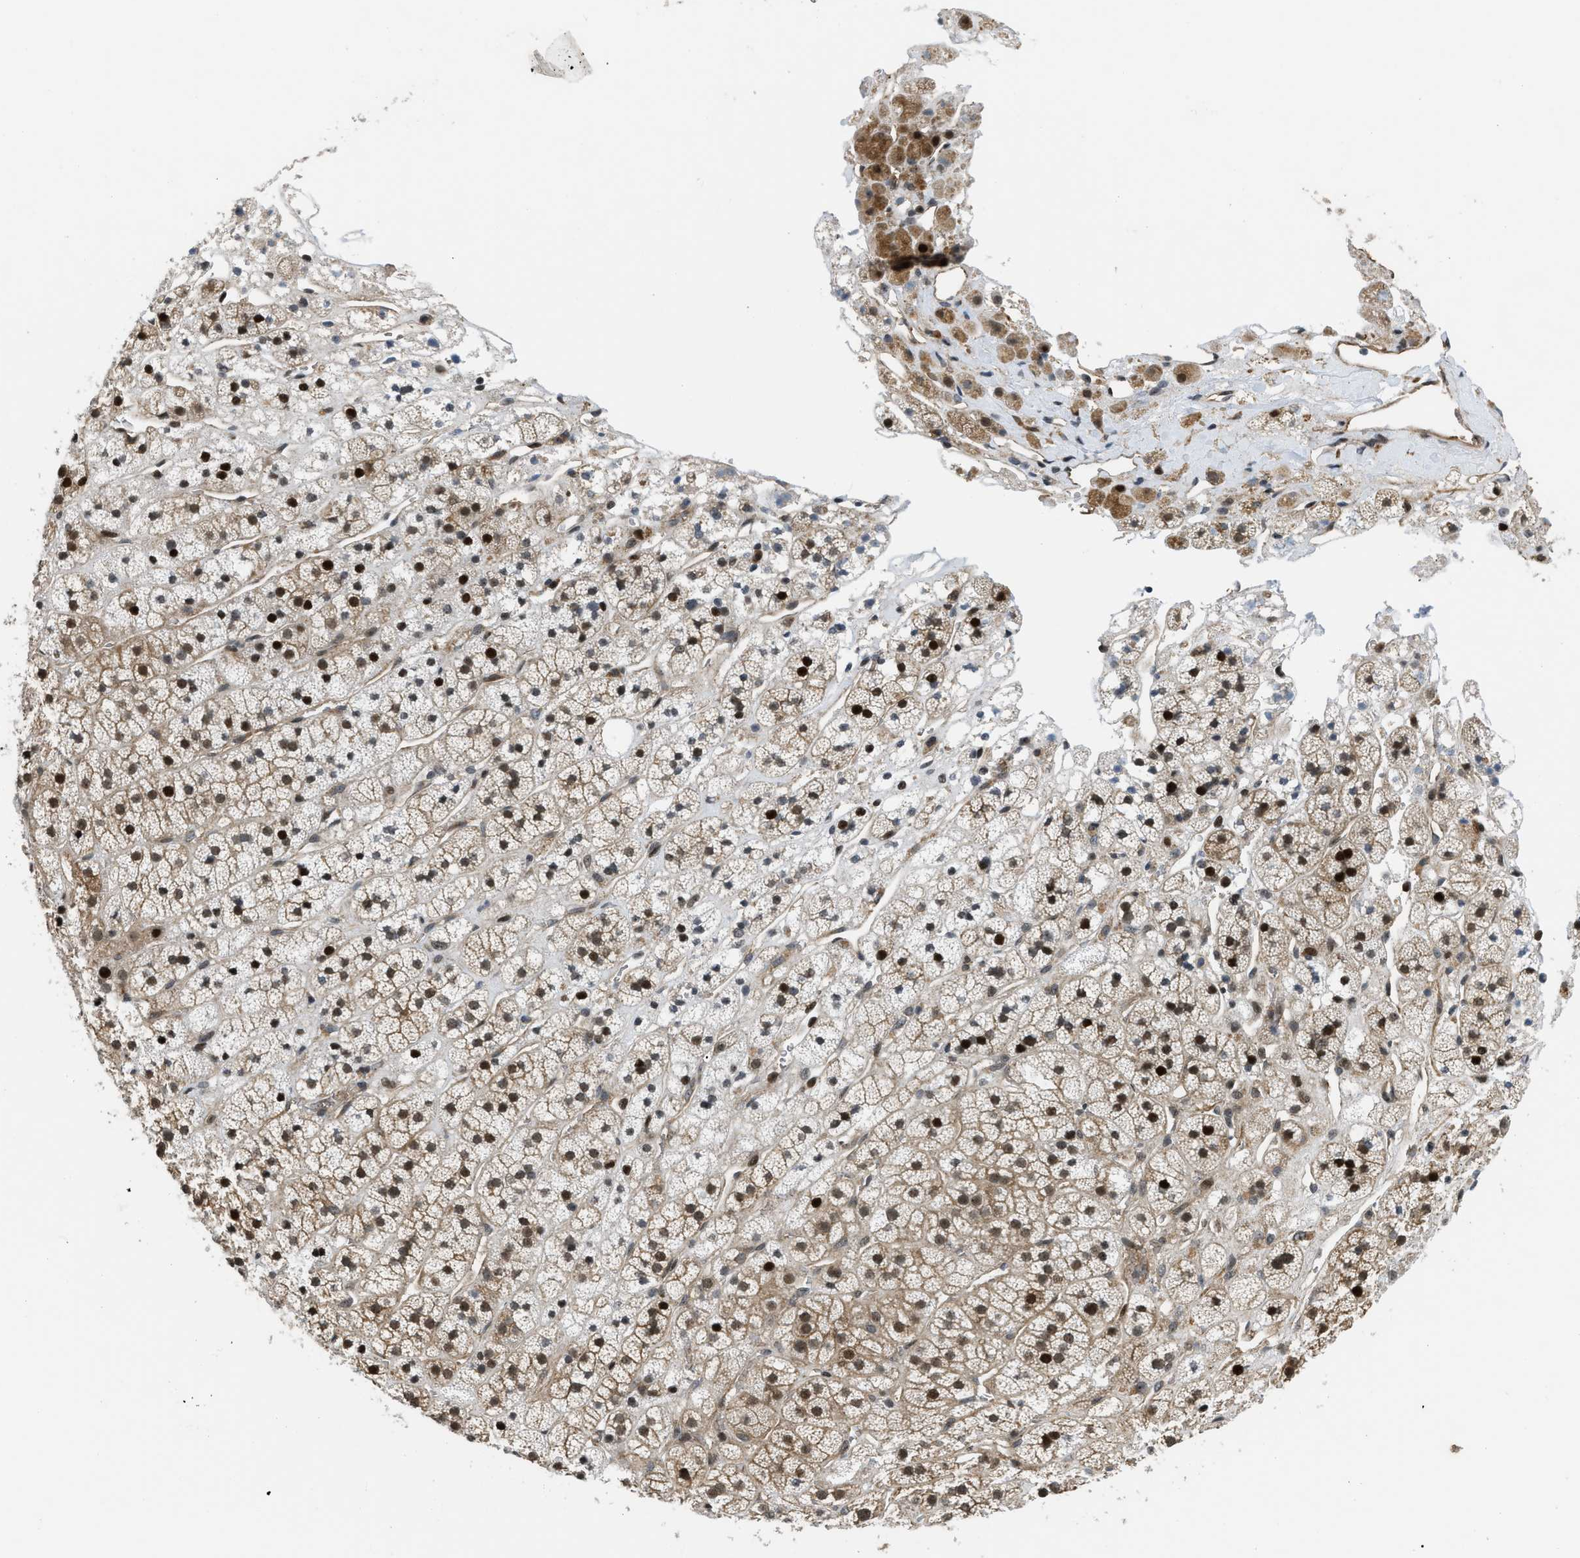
{"staining": {"intensity": "moderate", "quantity": ">75%", "location": "cytoplasmic/membranous,nuclear"}, "tissue": "adrenal gland", "cell_type": "Glandular cells", "image_type": "normal", "snomed": [{"axis": "morphology", "description": "Normal tissue, NOS"}, {"axis": "topography", "description": "Adrenal gland"}], "caption": "Adrenal gland stained for a protein displays moderate cytoplasmic/membranous,nuclear positivity in glandular cells. The staining was performed using DAB (3,3'-diaminobenzidine), with brown indicating positive protein expression. Nuclei are stained blue with hematoxylin.", "gene": "LTA4H", "patient": {"sex": "male", "age": 56}}